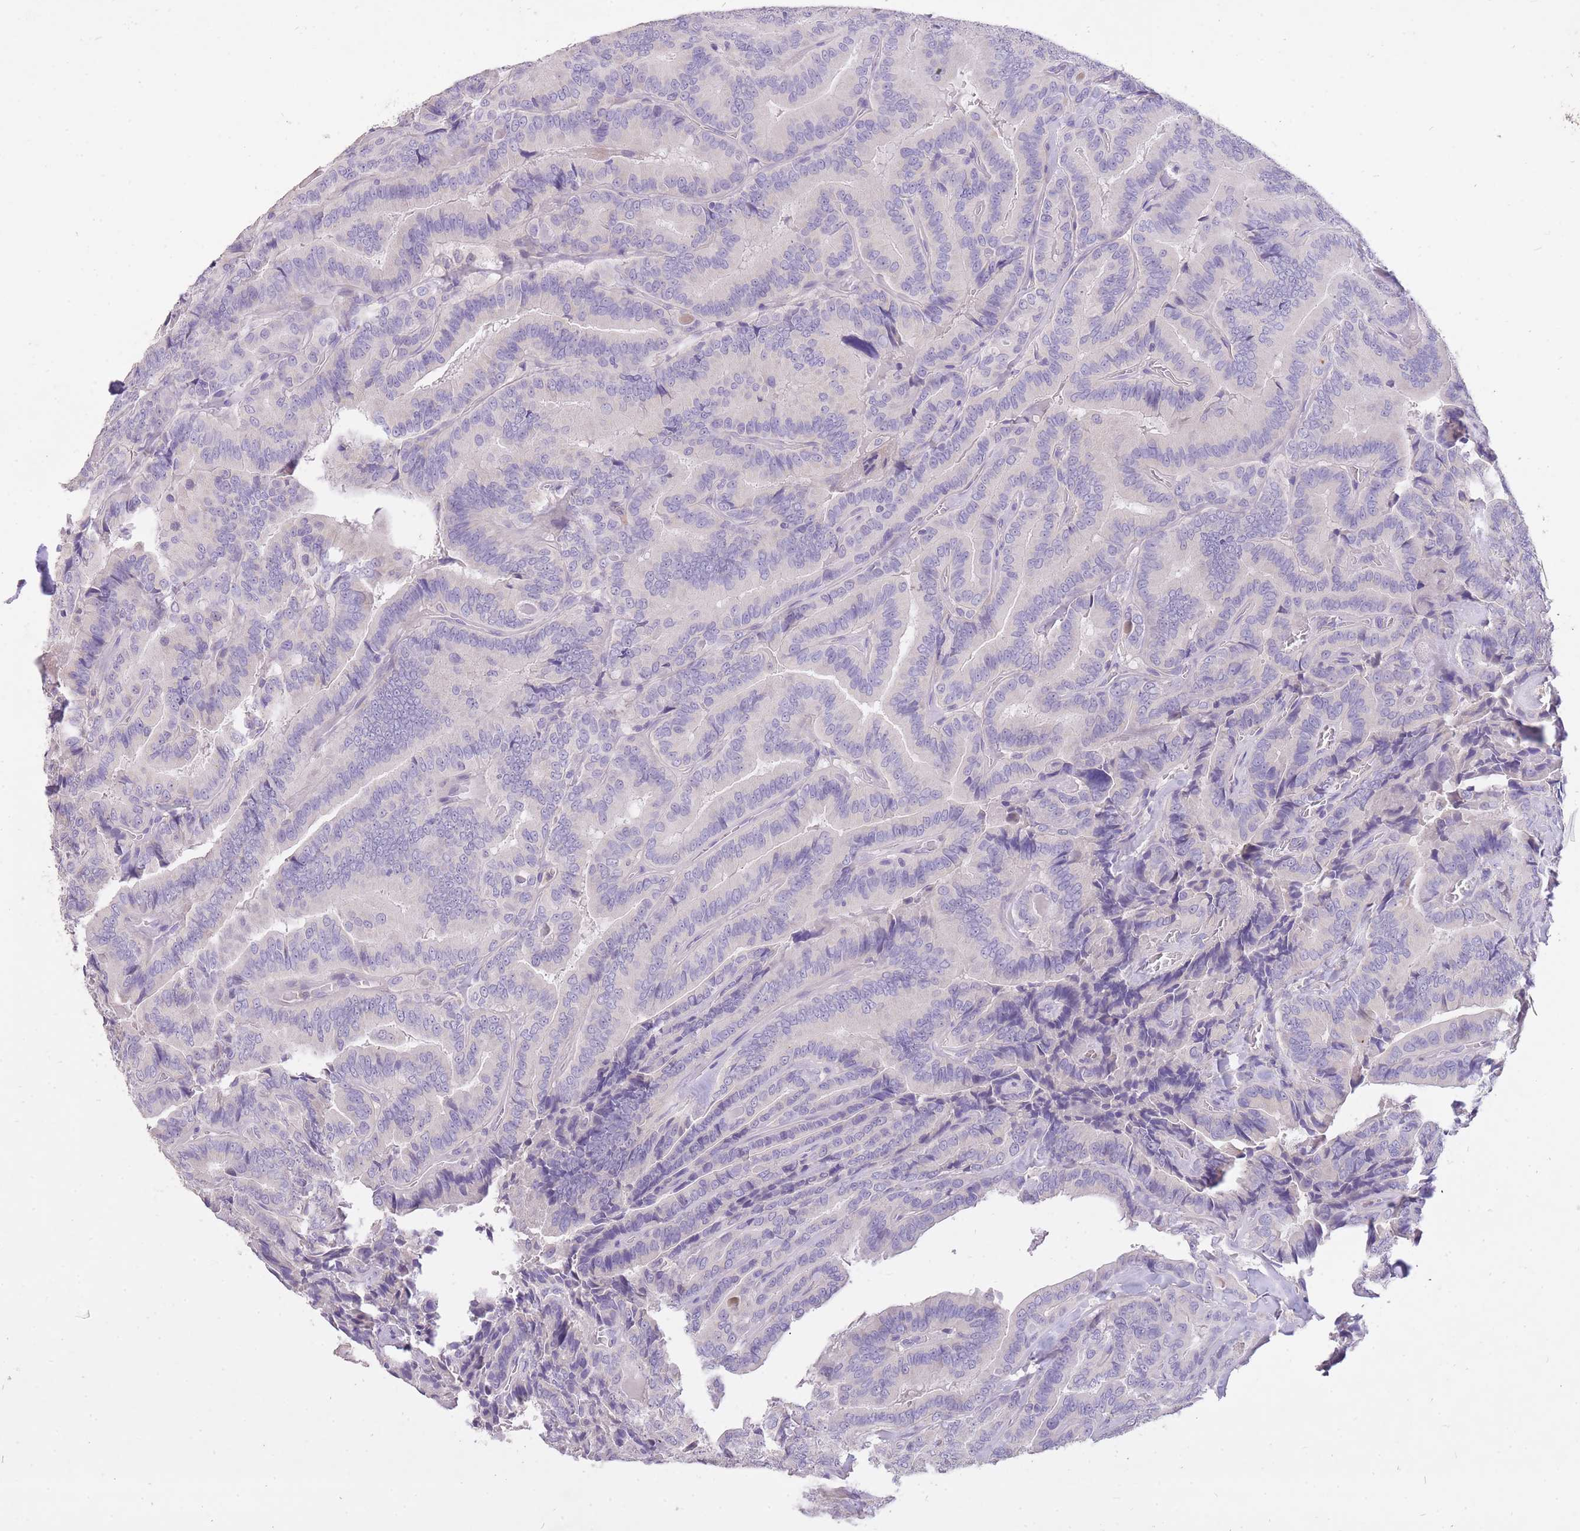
{"staining": {"intensity": "negative", "quantity": "none", "location": "none"}, "tissue": "thyroid cancer", "cell_type": "Tumor cells", "image_type": "cancer", "snomed": [{"axis": "morphology", "description": "Papillary adenocarcinoma, NOS"}, {"axis": "topography", "description": "Thyroid gland"}], "caption": "DAB (3,3'-diaminobenzidine) immunohistochemical staining of papillary adenocarcinoma (thyroid) demonstrates no significant expression in tumor cells.", "gene": "FRG2C", "patient": {"sex": "male", "age": 61}}